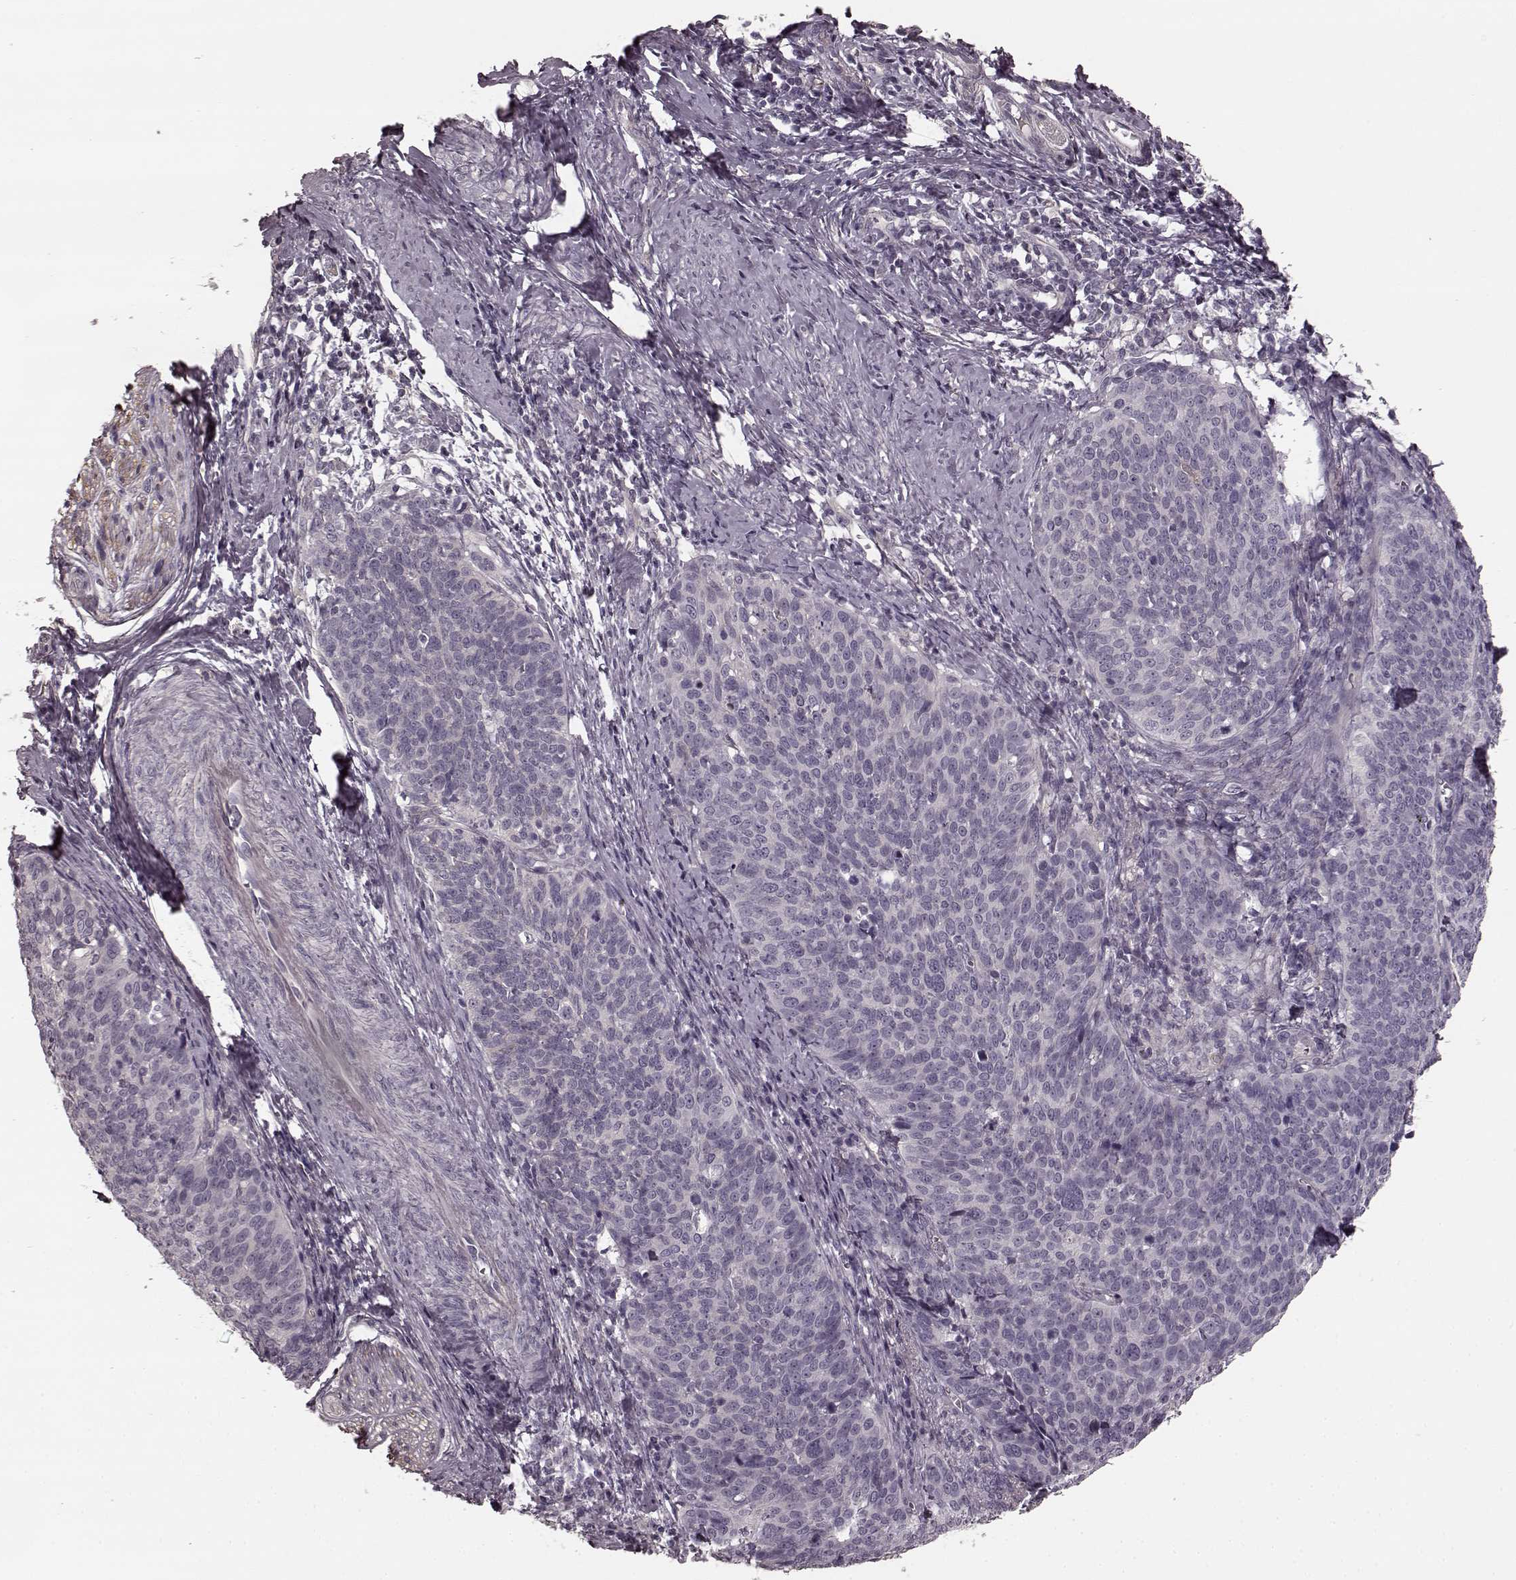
{"staining": {"intensity": "negative", "quantity": "none", "location": "none"}, "tissue": "cervical cancer", "cell_type": "Tumor cells", "image_type": "cancer", "snomed": [{"axis": "morphology", "description": "Normal tissue, NOS"}, {"axis": "morphology", "description": "Squamous cell carcinoma, NOS"}, {"axis": "topography", "description": "Cervix"}], "caption": "A micrograph of cervical cancer stained for a protein exhibits no brown staining in tumor cells.", "gene": "PRKCE", "patient": {"sex": "female", "age": 39}}